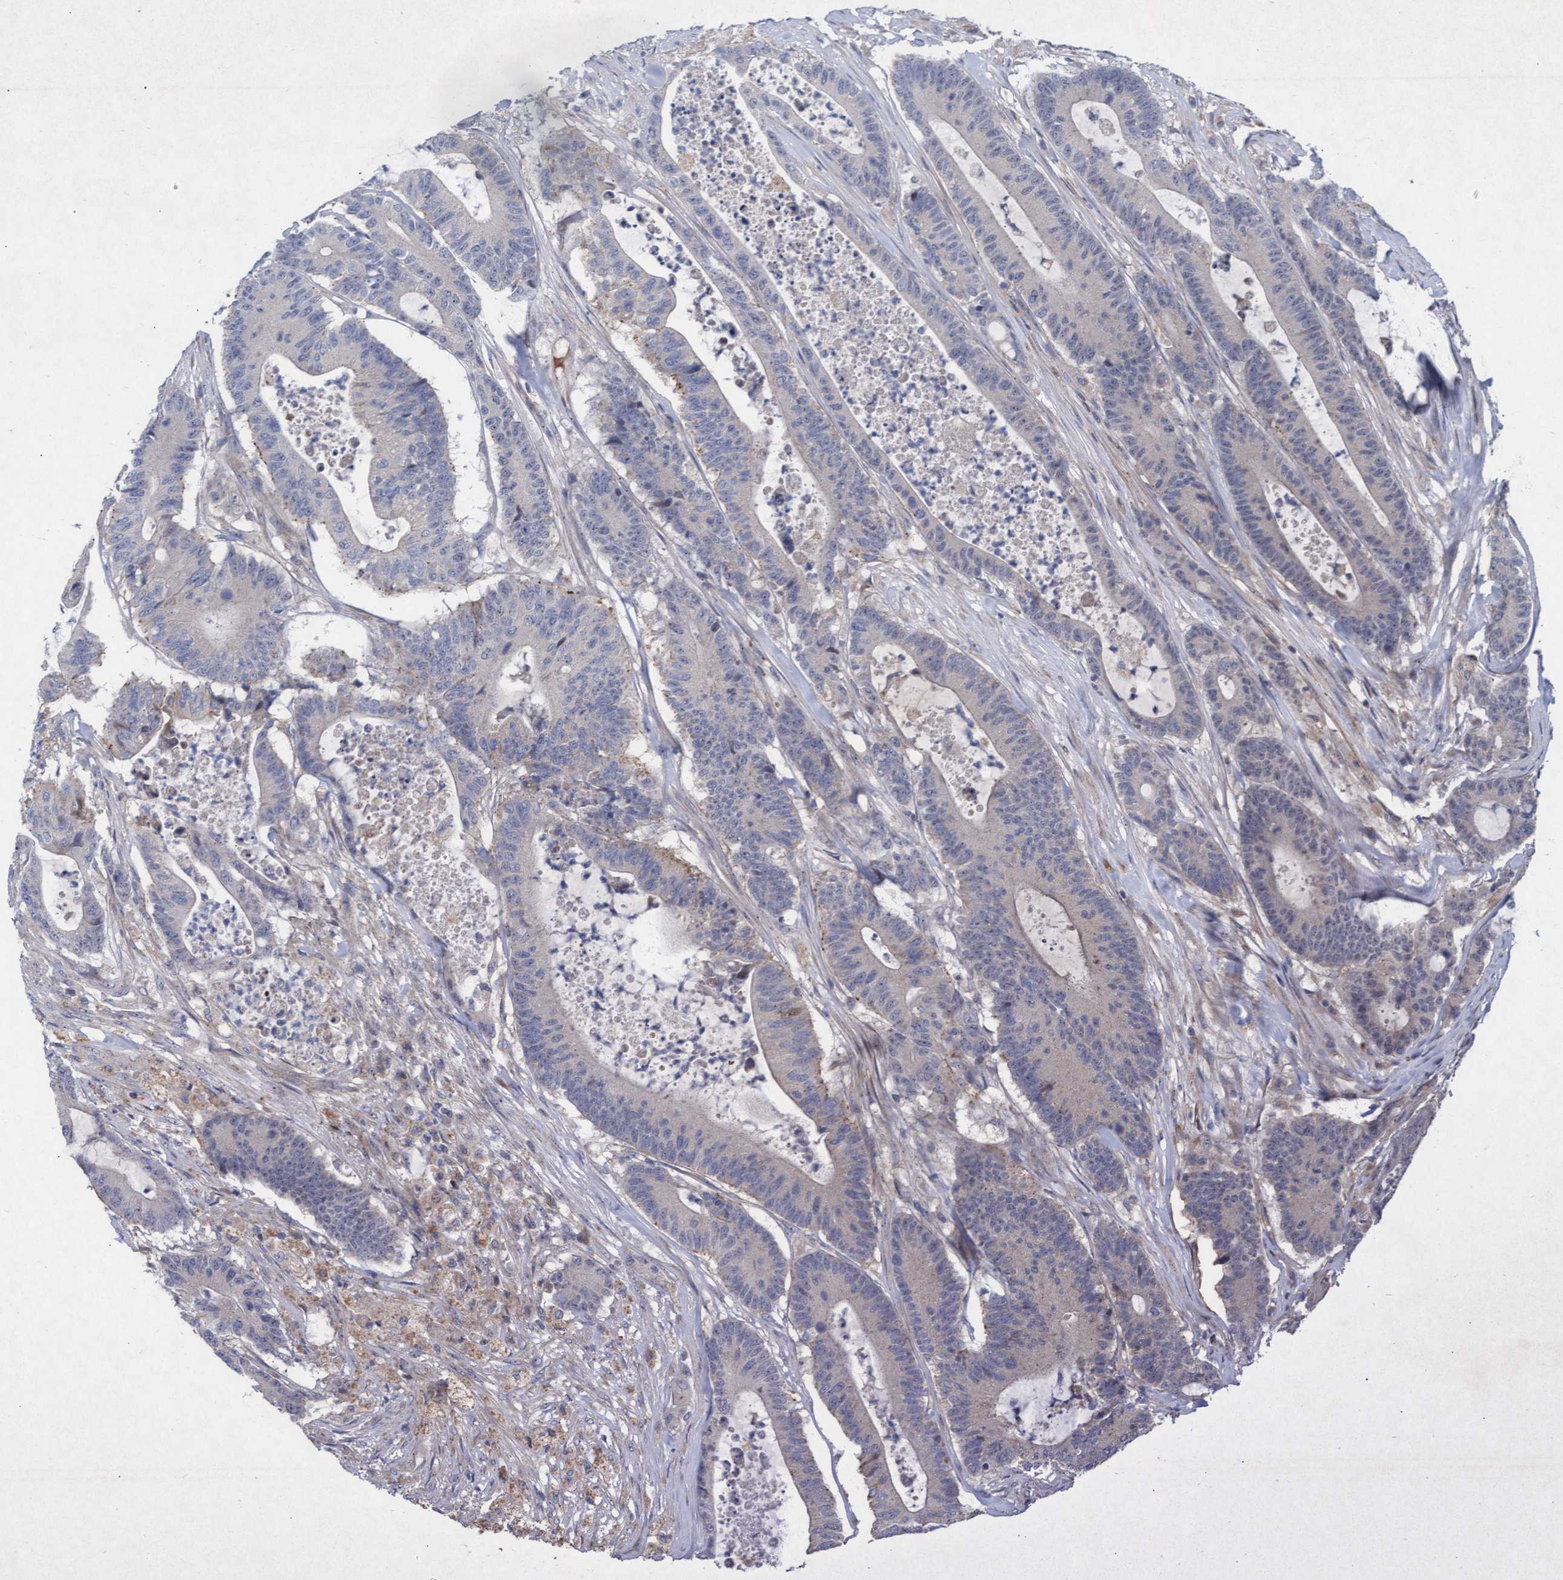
{"staining": {"intensity": "negative", "quantity": "none", "location": "none"}, "tissue": "colorectal cancer", "cell_type": "Tumor cells", "image_type": "cancer", "snomed": [{"axis": "morphology", "description": "Adenocarcinoma, NOS"}, {"axis": "topography", "description": "Colon"}], "caption": "Immunohistochemistry histopathology image of colorectal cancer (adenocarcinoma) stained for a protein (brown), which demonstrates no positivity in tumor cells.", "gene": "ABCF2", "patient": {"sex": "female", "age": 84}}